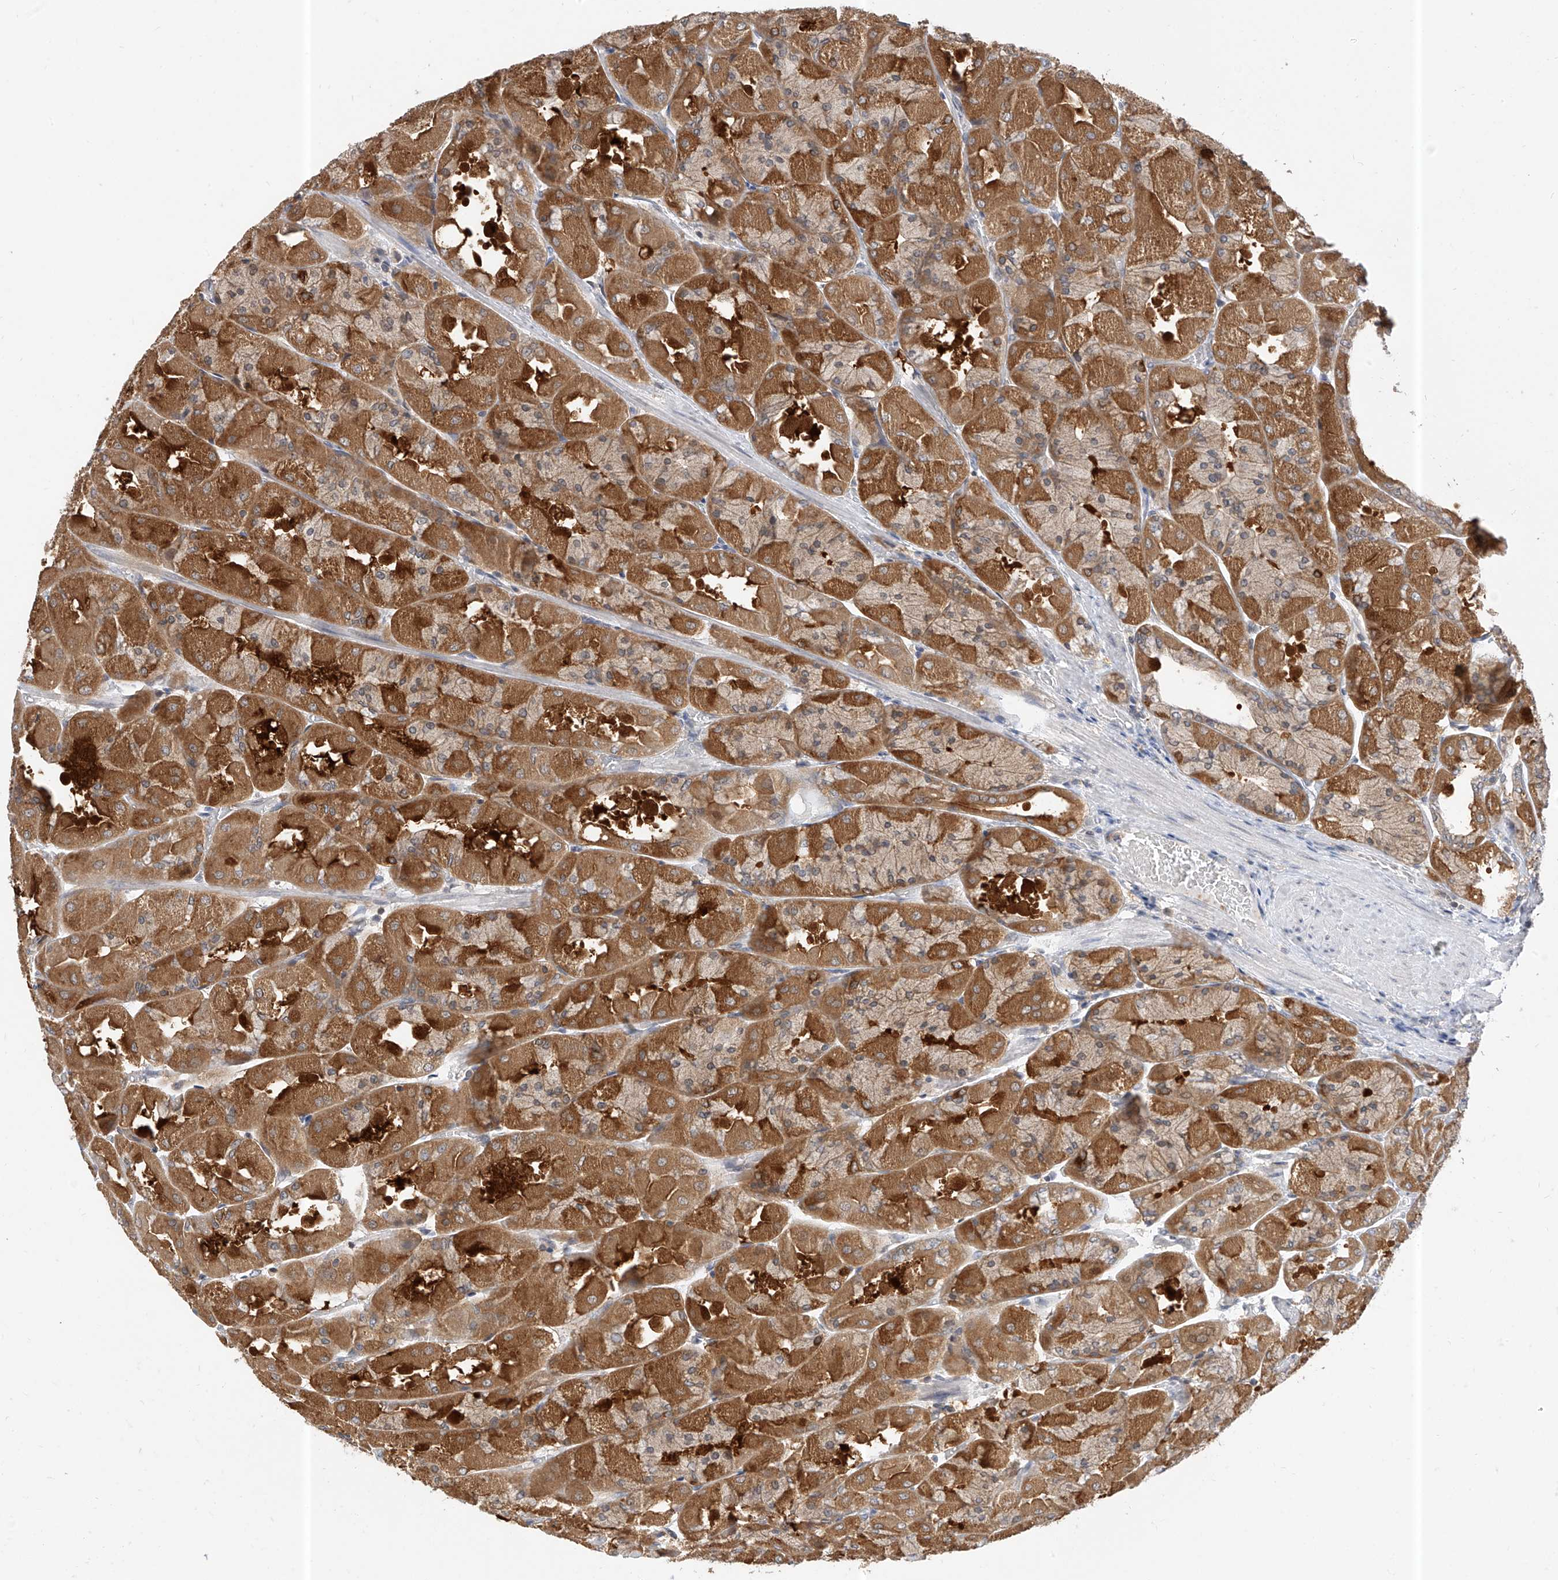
{"staining": {"intensity": "strong", "quantity": ">75%", "location": "cytoplasmic/membranous"}, "tissue": "stomach", "cell_type": "Glandular cells", "image_type": "normal", "snomed": [{"axis": "morphology", "description": "Normal tissue, NOS"}, {"axis": "topography", "description": "Stomach"}], "caption": "Protein expression analysis of normal stomach displays strong cytoplasmic/membranous positivity in approximately >75% of glandular cells.", "gene": "PPA2", "patient": {"sex": "female", "age": 61}}